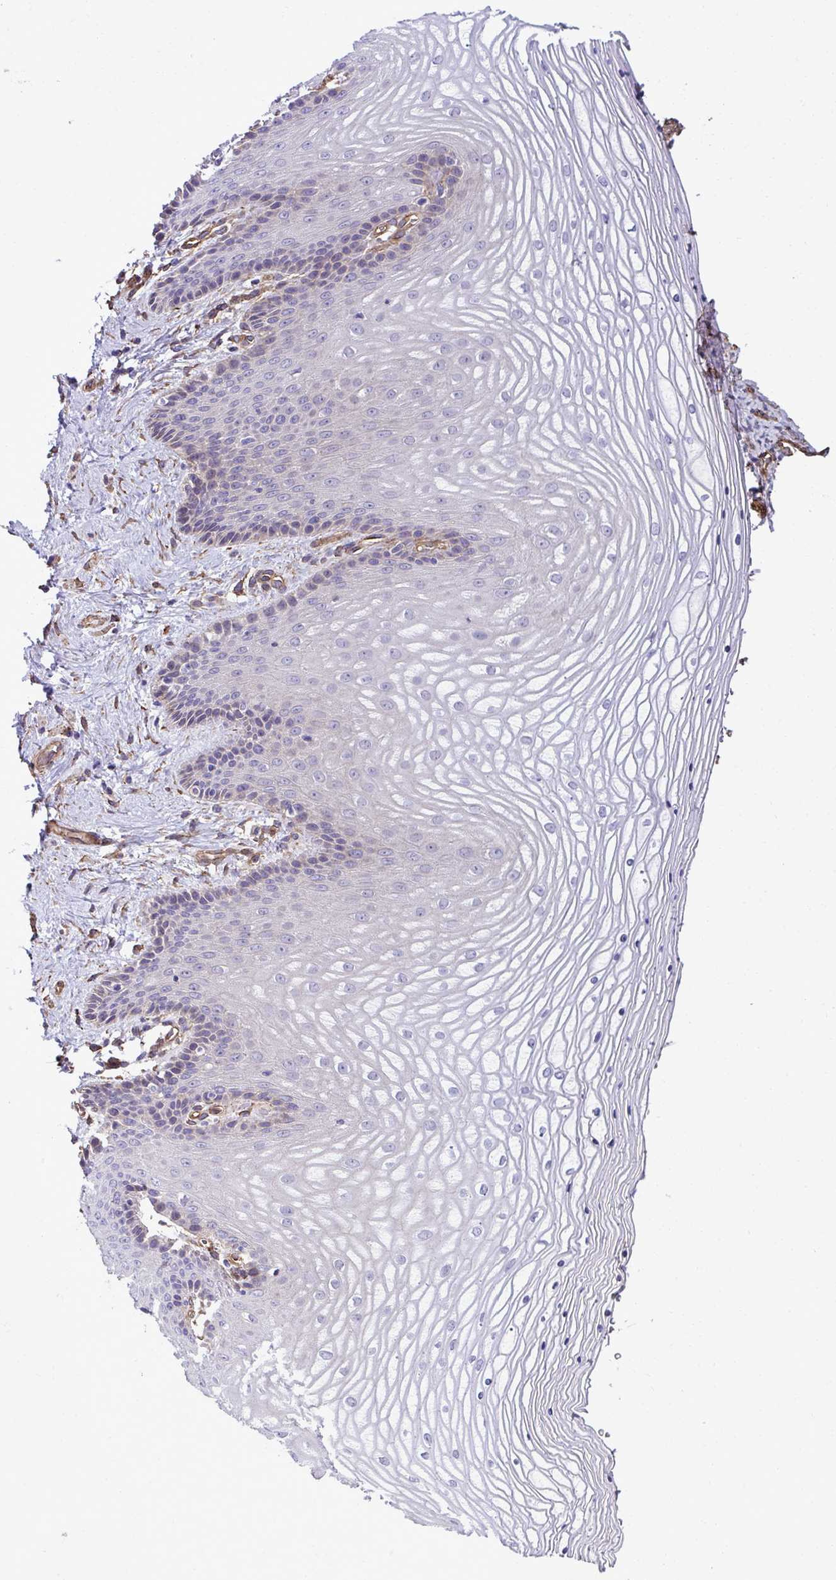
{"staining": {"intensity": "negative", "quantity": "none", "location": "none"}, "tissue": "vagina", "cell_type": "Squamous epithelial cells", "image_type": "normal", "snomed": [{"axis": "morphology", "description": "Normal tissue, NOS"}, {"axis": "topography", "description": "Vagina"}], "caption": "Immunohistochemistry image of unremarkable human vagina stained for a protein (brown), which exhibits no expression in squamous epithelial cells. The staining is performed using DAB brown chromogen with nuclei counter-stained in using hematoxylin.", "gene": "TRIM52", "patient": {"sex": "female", "age": 45}}